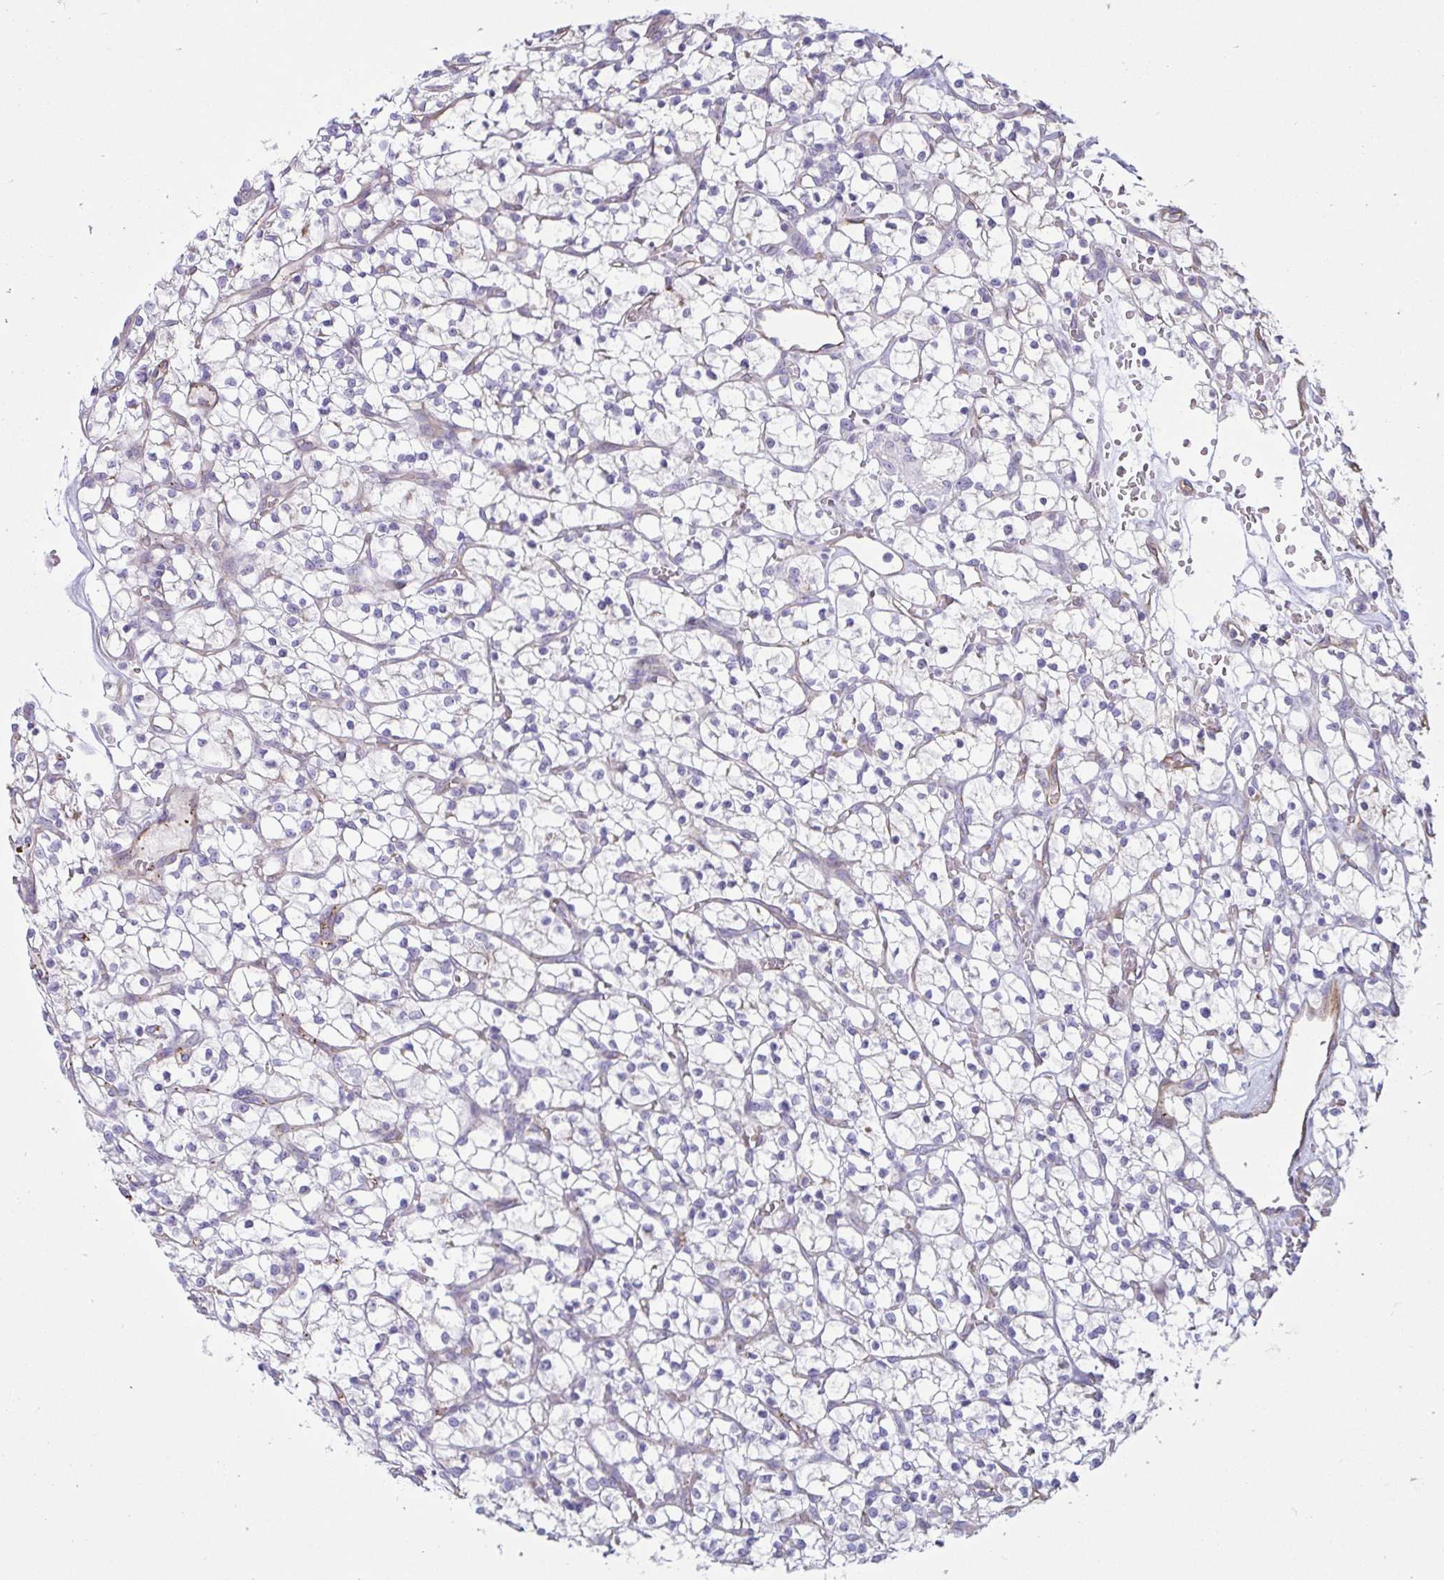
{"staining": {"intensity": "negative", "quantity": "none", "location": "none"}, "tissue": "renal cancer", "cell_type": "Tumor cells", "image_type": "cancer", "snomed": [{"axis": "morphology", "description": "Adenocarcinoma, NOS"}, {"axis": "topography", "description": "Kidney"}], "caption": "Immunohistochemical staining of renal cancer (adenocarcinoma) demonstrates no significant staining in tumor cells.", "gene": "UBL3", "patient": {"sex": "female", "age": 64}}